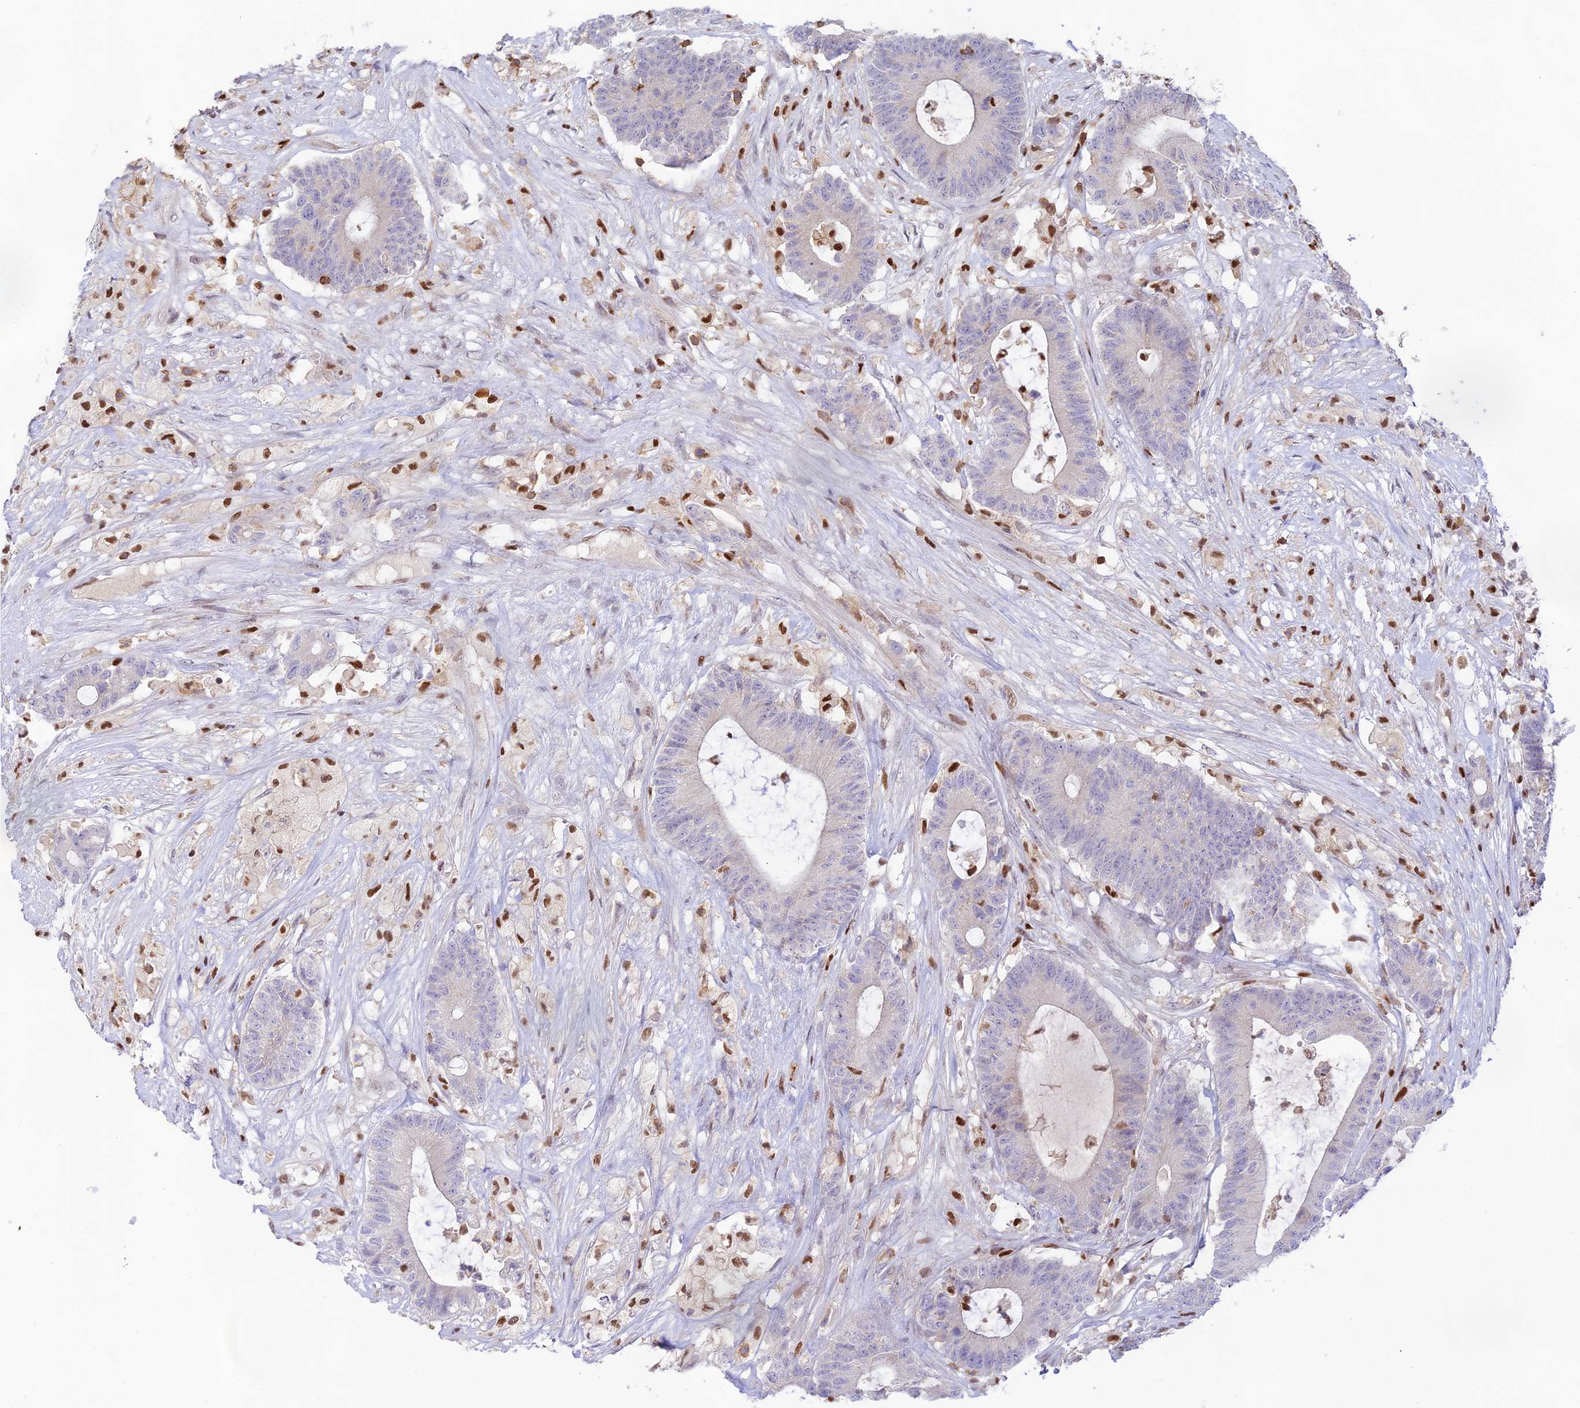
{"staining": {"intensity": "negative", "quantity": "none", "location": "none"}, "tissue": "colorectal cancer", "cell_type": "Tumor cells", "image_type": "cancer", "snomed": [{"axis": "morphology", "description": "Adenocarcinoma, NOS"}, {"axis": "topography", "description": "Colon"}], "caption": "This image is of colorectal cancer (adenocarcinoma) stained with immunohistochemistry (IHC) to label a protein in brown with the nuclei are counter-stained blue. There is no positivity in tumor cells.", "gene": "DENND1C", "patient": {"sex": "female", "age": 84}}